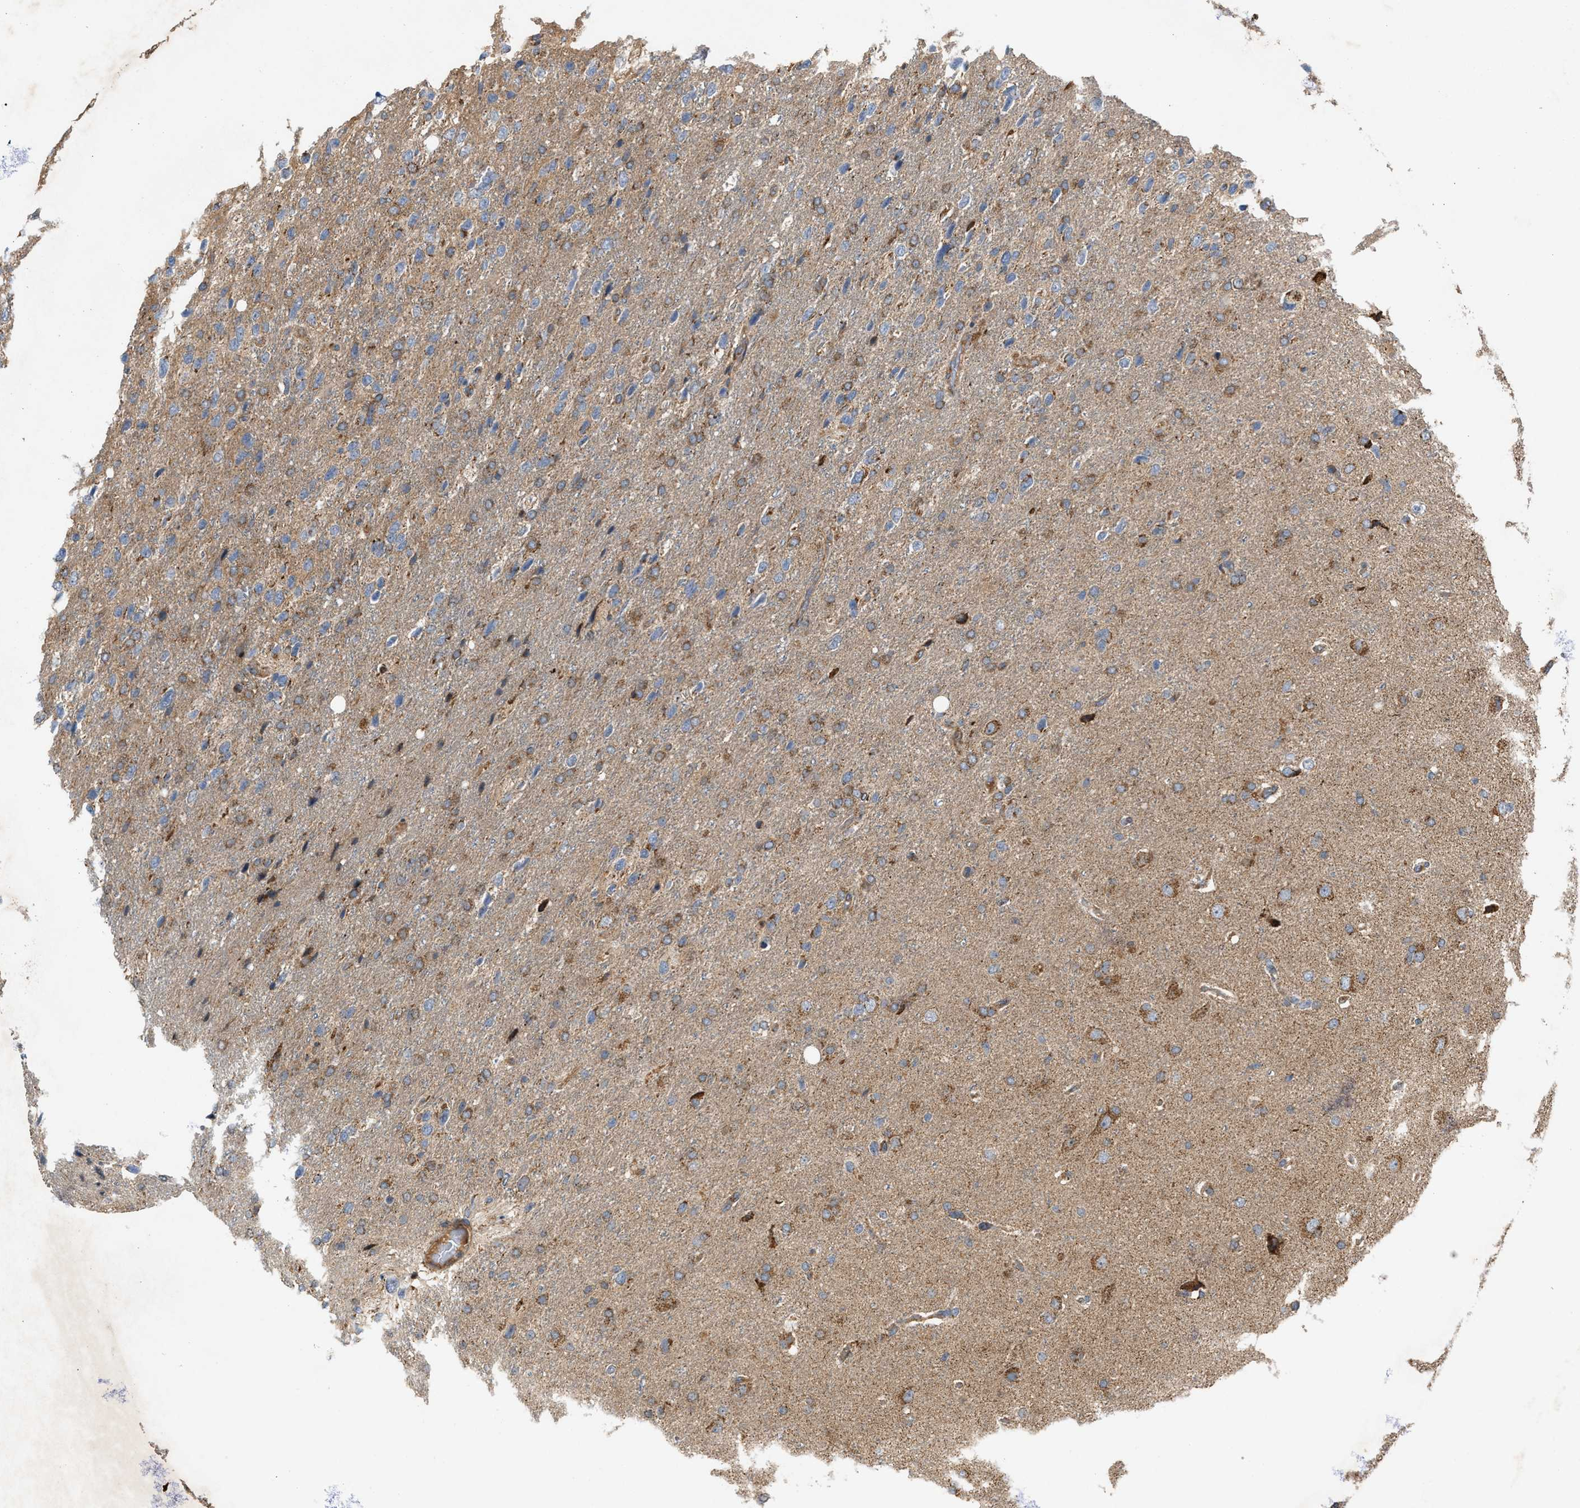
{"staining": {"intensity": "moderate", "quantity": "25%-75%", "location": "cytoplasmic/membranous"}, "tissue": "glioma", "cell_type": "Tumor cells", "image_type": "cancer", "snomed": [{"axis": "morphology", "description": "Glioma, malignant, High grade"}, {"axis": "topography", "description": "Brain"}], "caption": "Malignant glioma (high-grade) was stained to show a protein in brown. There is medium levels of moderate cytoplasmic/membranous staining in approximately 25%-75% of tumor cells. (Brightfield microscopy of DAB IHC at high magnification).", "gene": "TACO1", "patient": {"sex": "female", "age": 58}}